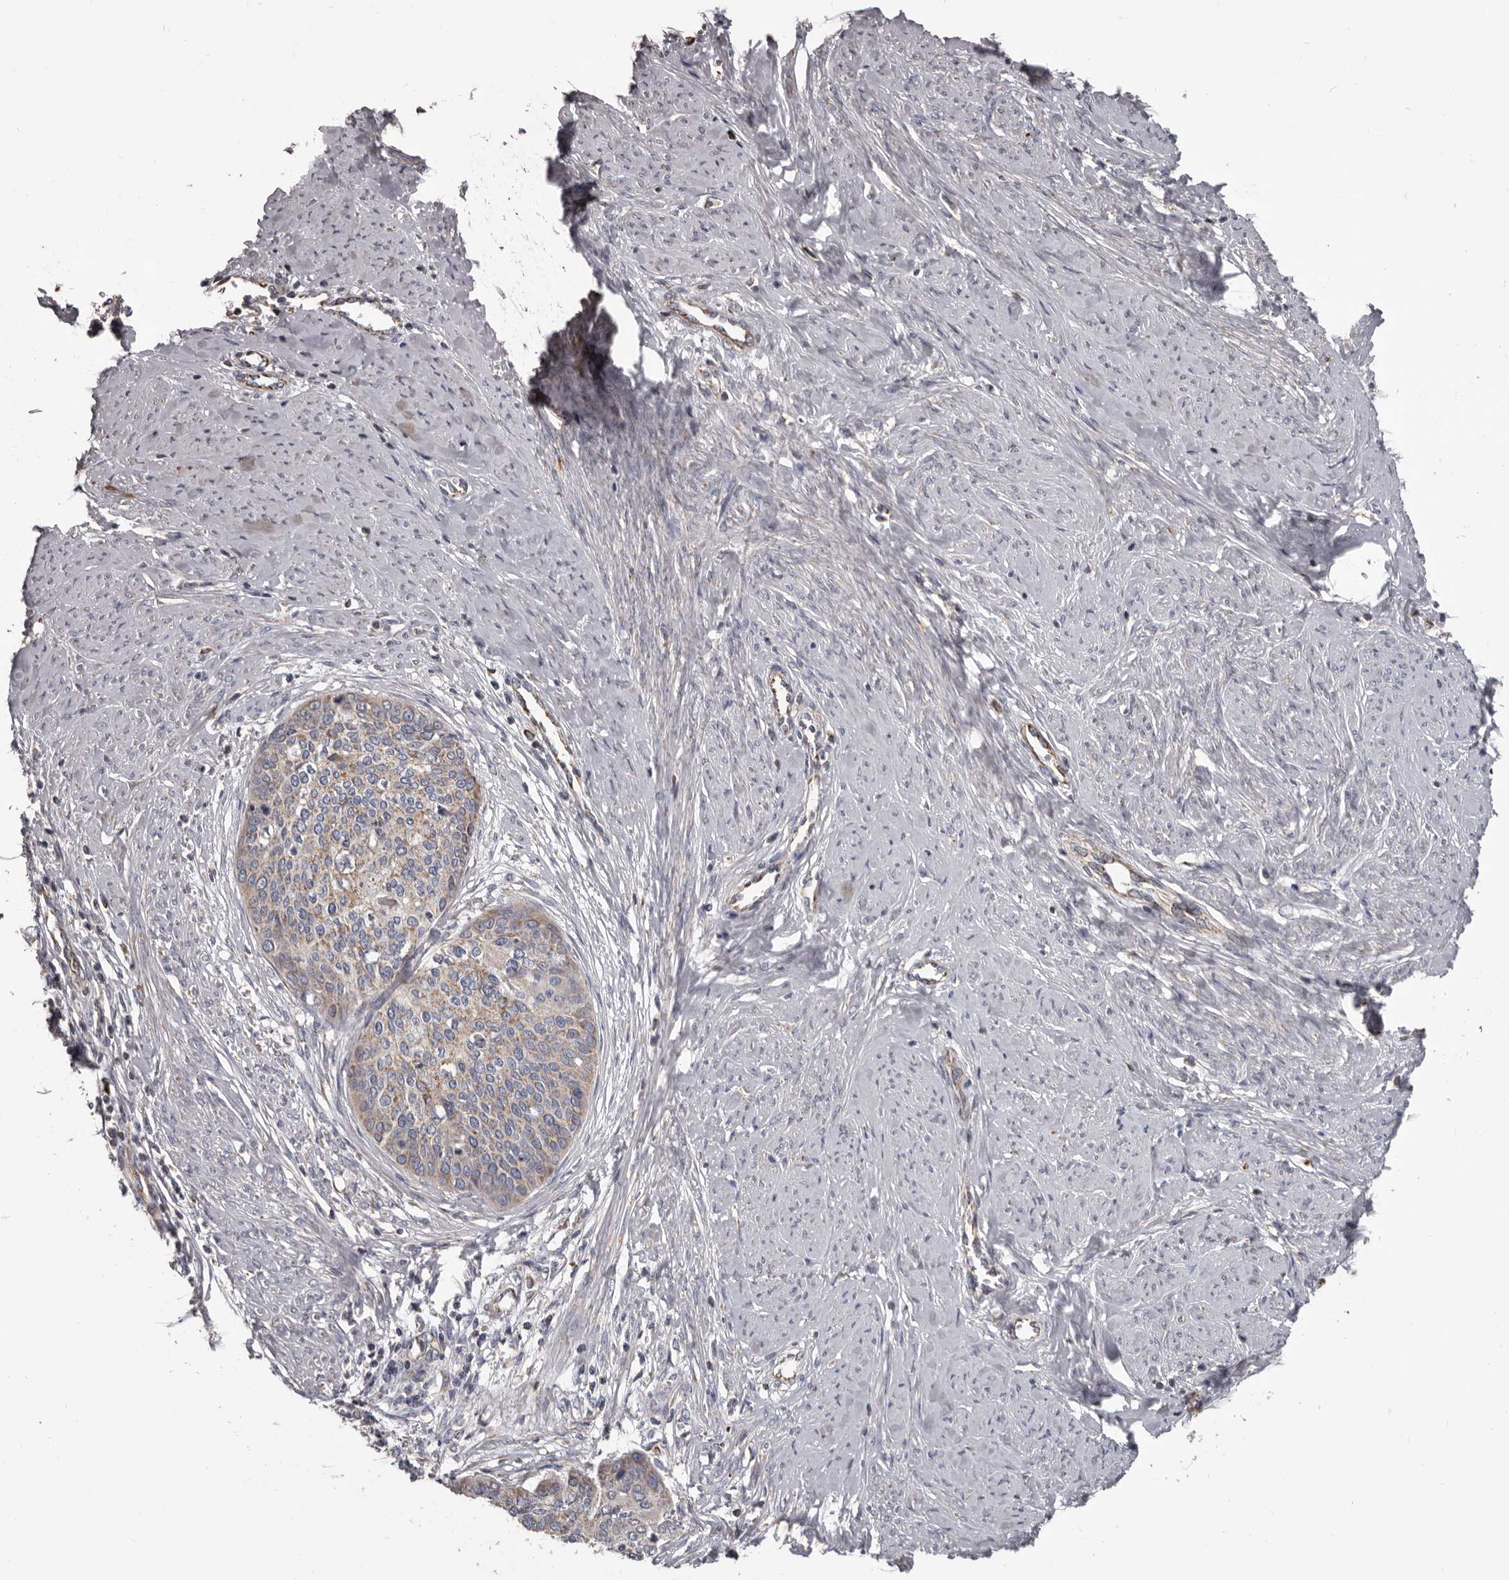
{"staining": {"intensity": "weak", "quantity": "25%-75%", "location": "cytoplasmic/membranous"}, "tissue": "cervical cancer", "cell_type": "Tumor cells", "image_type": "cancer", "snomed": [{"axis": "morphology", "description": "Squamous cell carcinoma, NOS"}, {"axis": "topography", "description": "Cervix"}], "caption": "The image reveals immunohistochemical staining of squamous cell carcinoma (cervical). There is weak cytoplasmic/membranous staining is seen in about 25%-75% of tumor cells.", "gene": "ALDH5A1", "patient": {"sex": "female", "age": 37}}